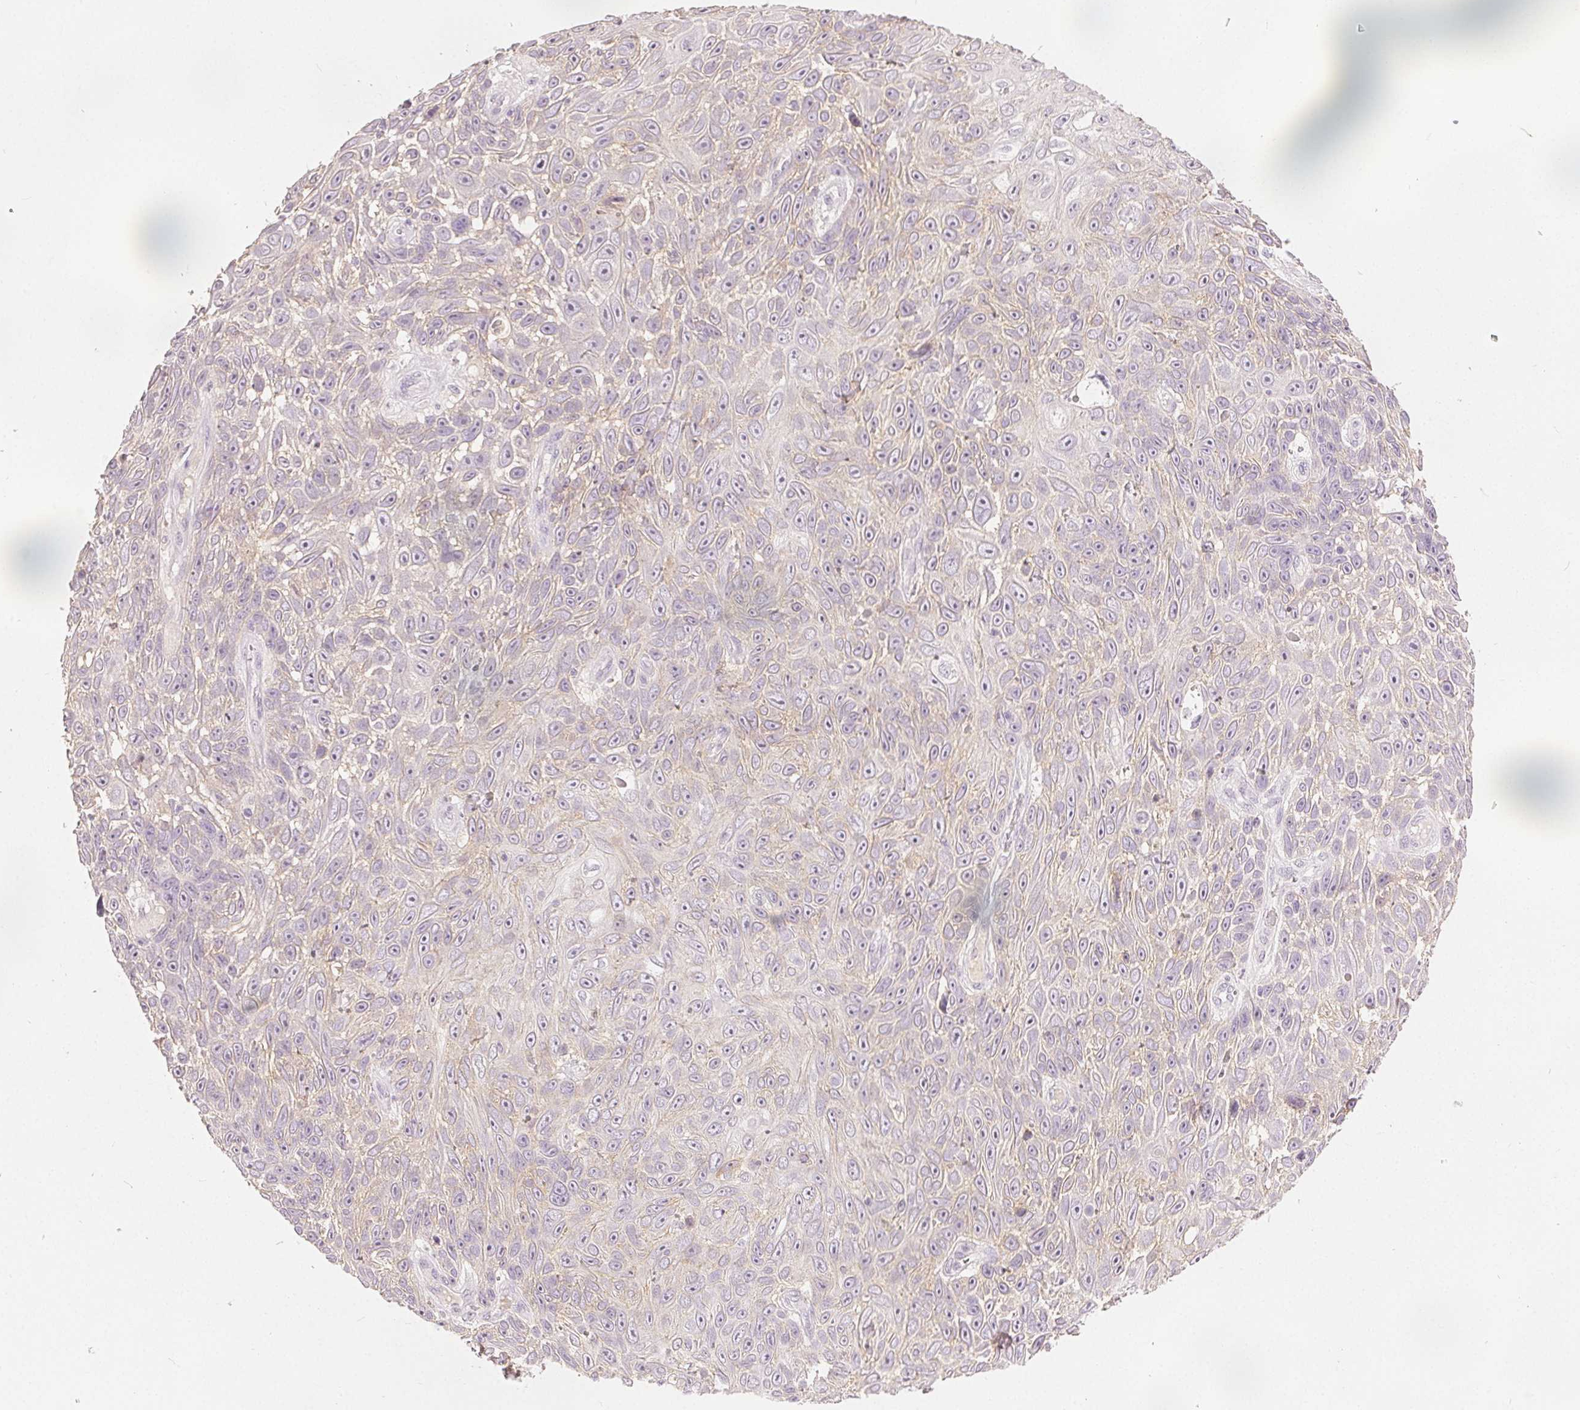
{"staining": {"intensity": "negative", "quantity": "none", "location": "none"}, "tissue": "skin cancer", "cell_type": "Tumor cells", "image_type": "cancer", "snomed": [{"axis": "morphology", "description": "Squamous cell carcinoma, NOS"}, {"axis": "topography", "description": "Skin"}], "caption": "Tumor cells are negative for brown protein staining in skin cancer (squamous cell carcinoma).", "gene": "CA12", "patient": {"sex": "male", "age": 82}}